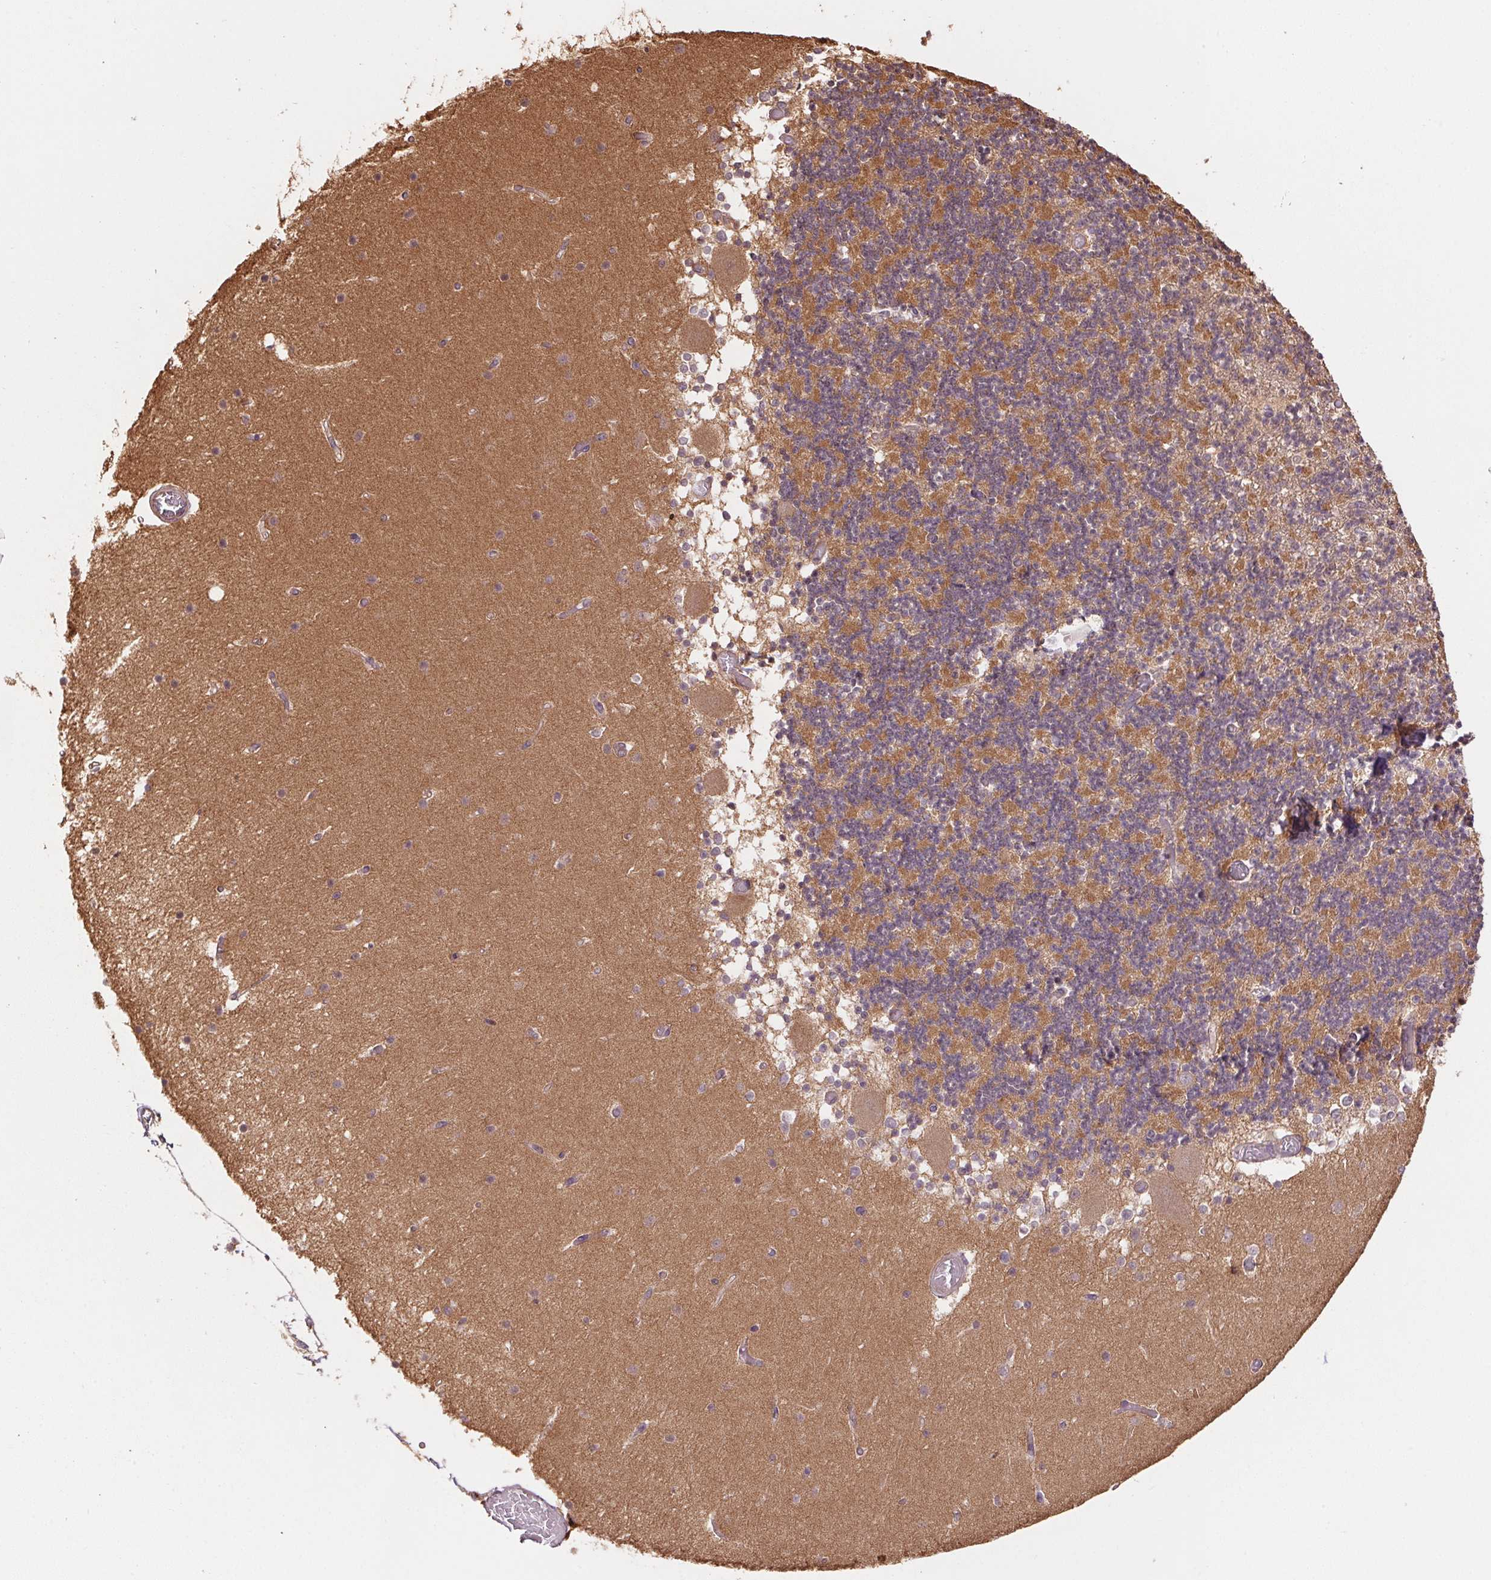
{"staining": {"intensity": "moderate", "quantity": "25%-75%", "location": "cytoplasmic/membranous"}, "tissue": "cerebellum", "cell_type": "Cells in granular layer", "image_type": "normal", "snomed": [{"axis": "morphology", "description": "Normal tissue, NOS"}, {"axis": "topography", "description": "Cerebellum"}], "caption": "The photomicrograph exhibits immunohistochemical staining of normal cerebellum. There is moderate cytoplasmic/membranous staining is appreciated in about 25%-75% of cells in granular layer.", "gene": "TUBA1A", "patient": {"sex": "female", "age": 28}}